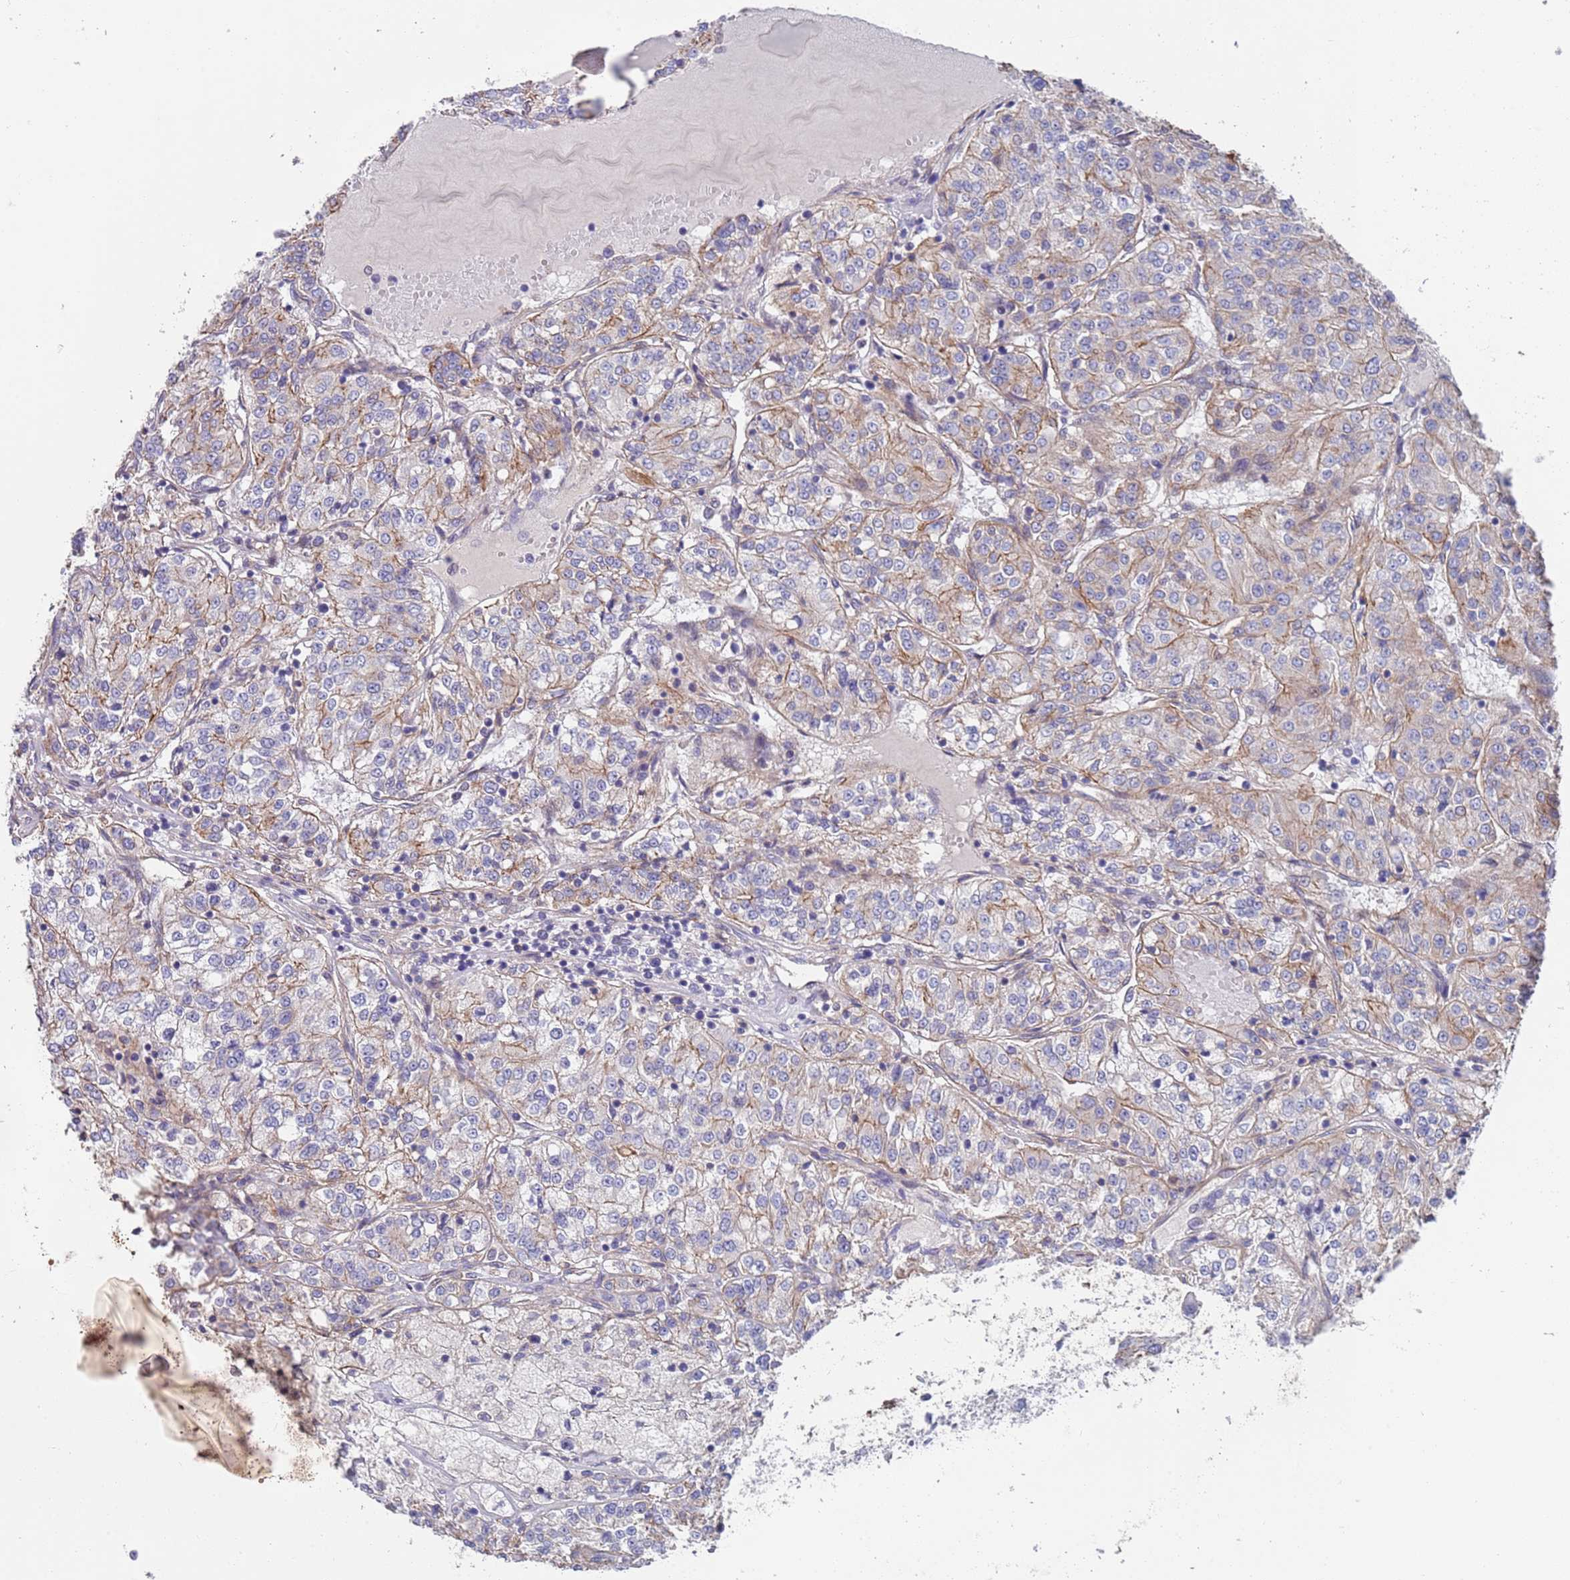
{"staining": {"intensity": "weak", "quantity": "25%-75%", "location": "cytoplasmic/membranous"}, "tissue": "renal cancer", "cell_type": "Tumor cells", "image_type": "cancer", "snomed": [{"axis": "morphology", "description": "Adenocarcinoma, NOS"}, {"axis": "topography", "description": "Kidney"}], "caption": "There is low levels of weak cytoplasmic/membranous staining in tumor cells of renal cancer (adenocarcinoma), as demonstrated by immunohistochemical staining (brown color).", "gene": "JAKMIP2", "patient": {"sex": "female", "age": 63}}